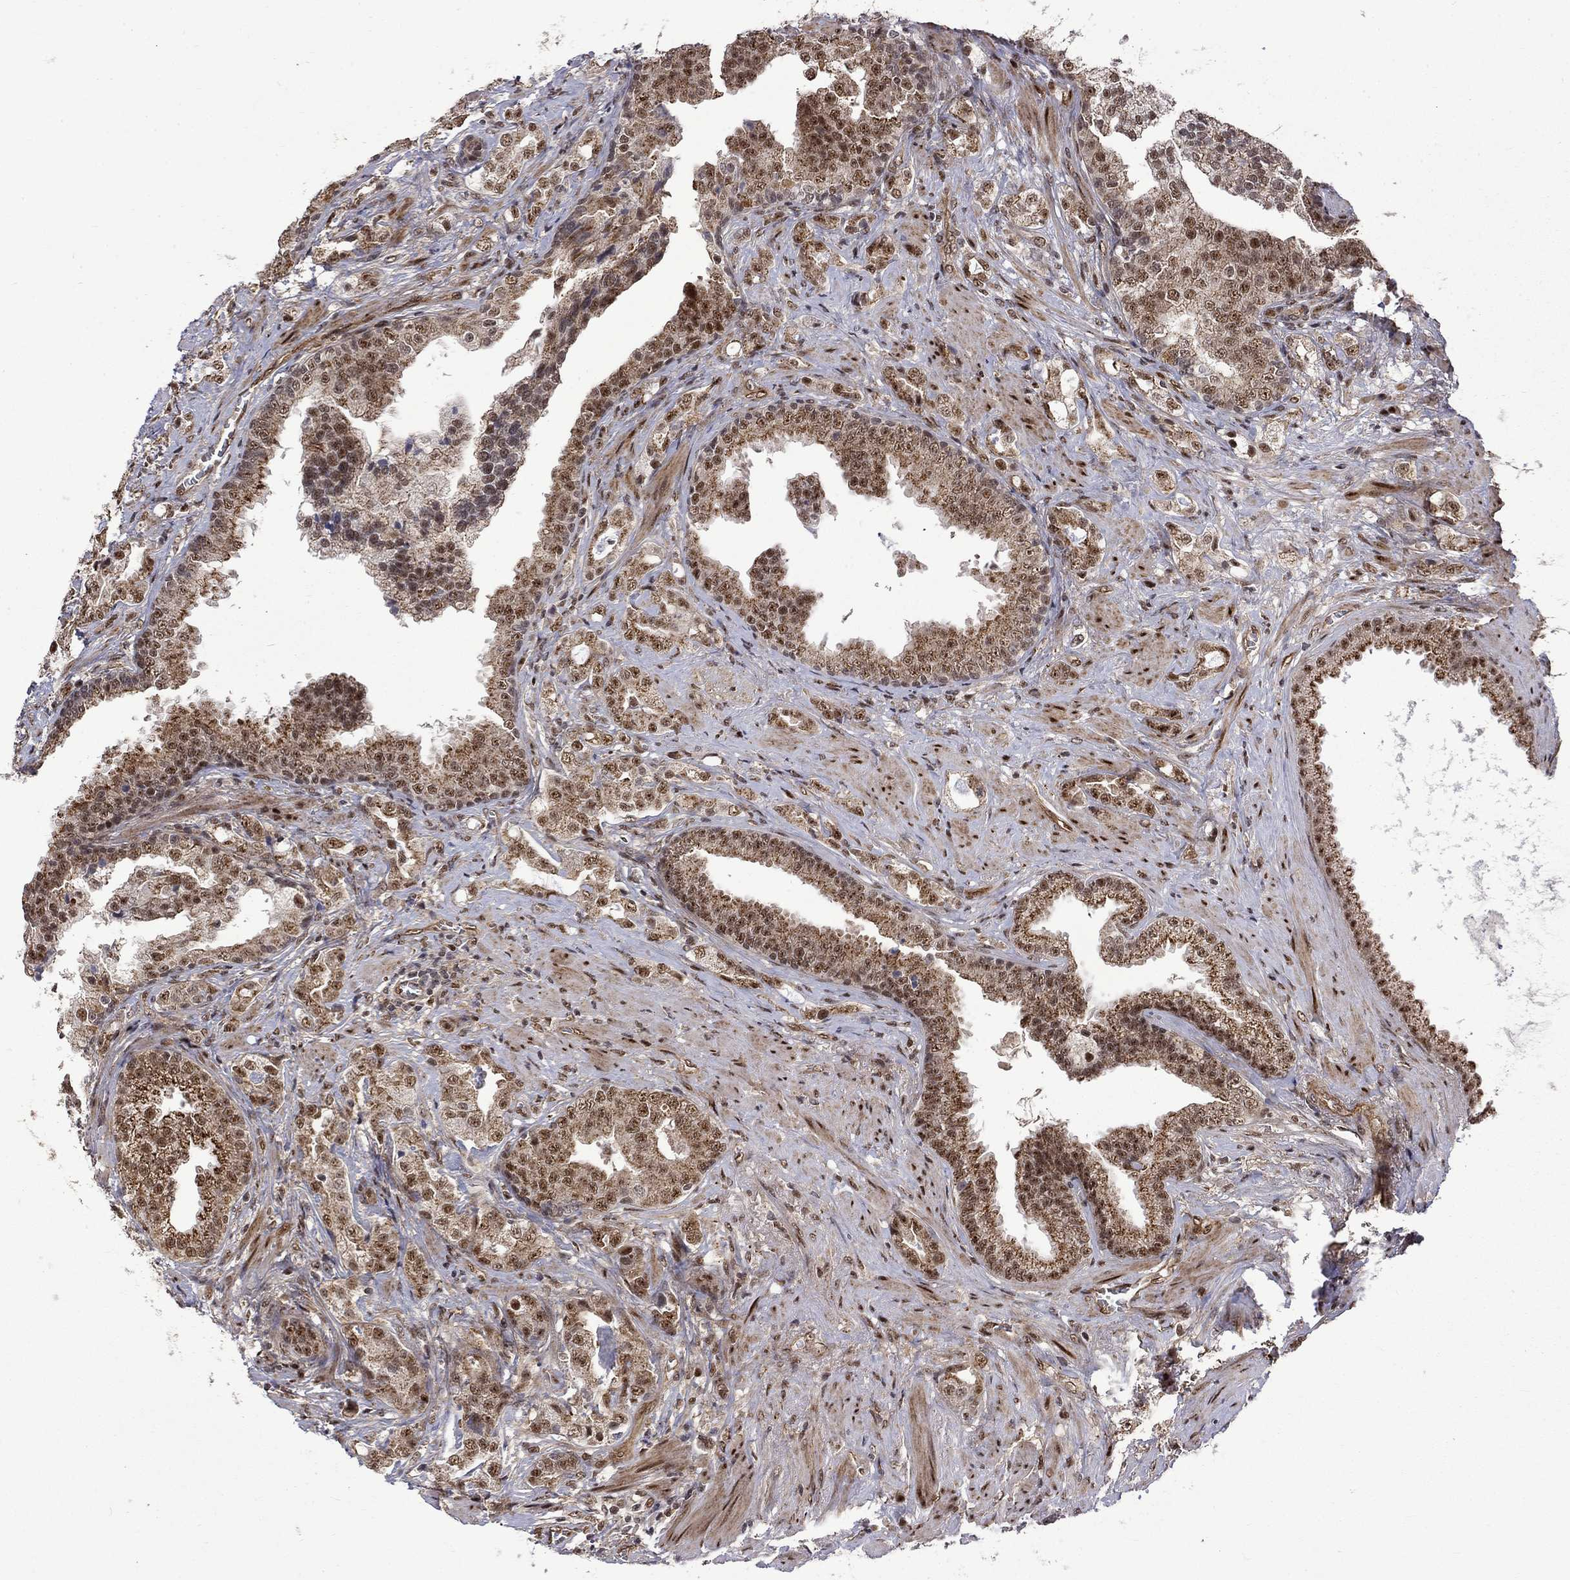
{"staining": {"intensity": "moderate", "quantity": ">75%", "location": "cytoplasmic/membranous,nuclear"}, "tissue": "prostate cancer", "cell_type": "Tumor cells", "image_type": "cancer", "snomed": [{"axis": "morphology", "description": "Adenocarcinoma, NOS"}, {"axis": "topography", "description": "Prostate"}], "caption": "A medium amount of moderate cytoplasmic/membranous and nuclear positivity is identified in approximately >75% of tumor cells in prostate cancer (adenocarcinoma) tissue. (IHC, brightfield microscopy, high magnification).", "gene": "KPNA3", "patient": {"sex": "male", "age": 57}}